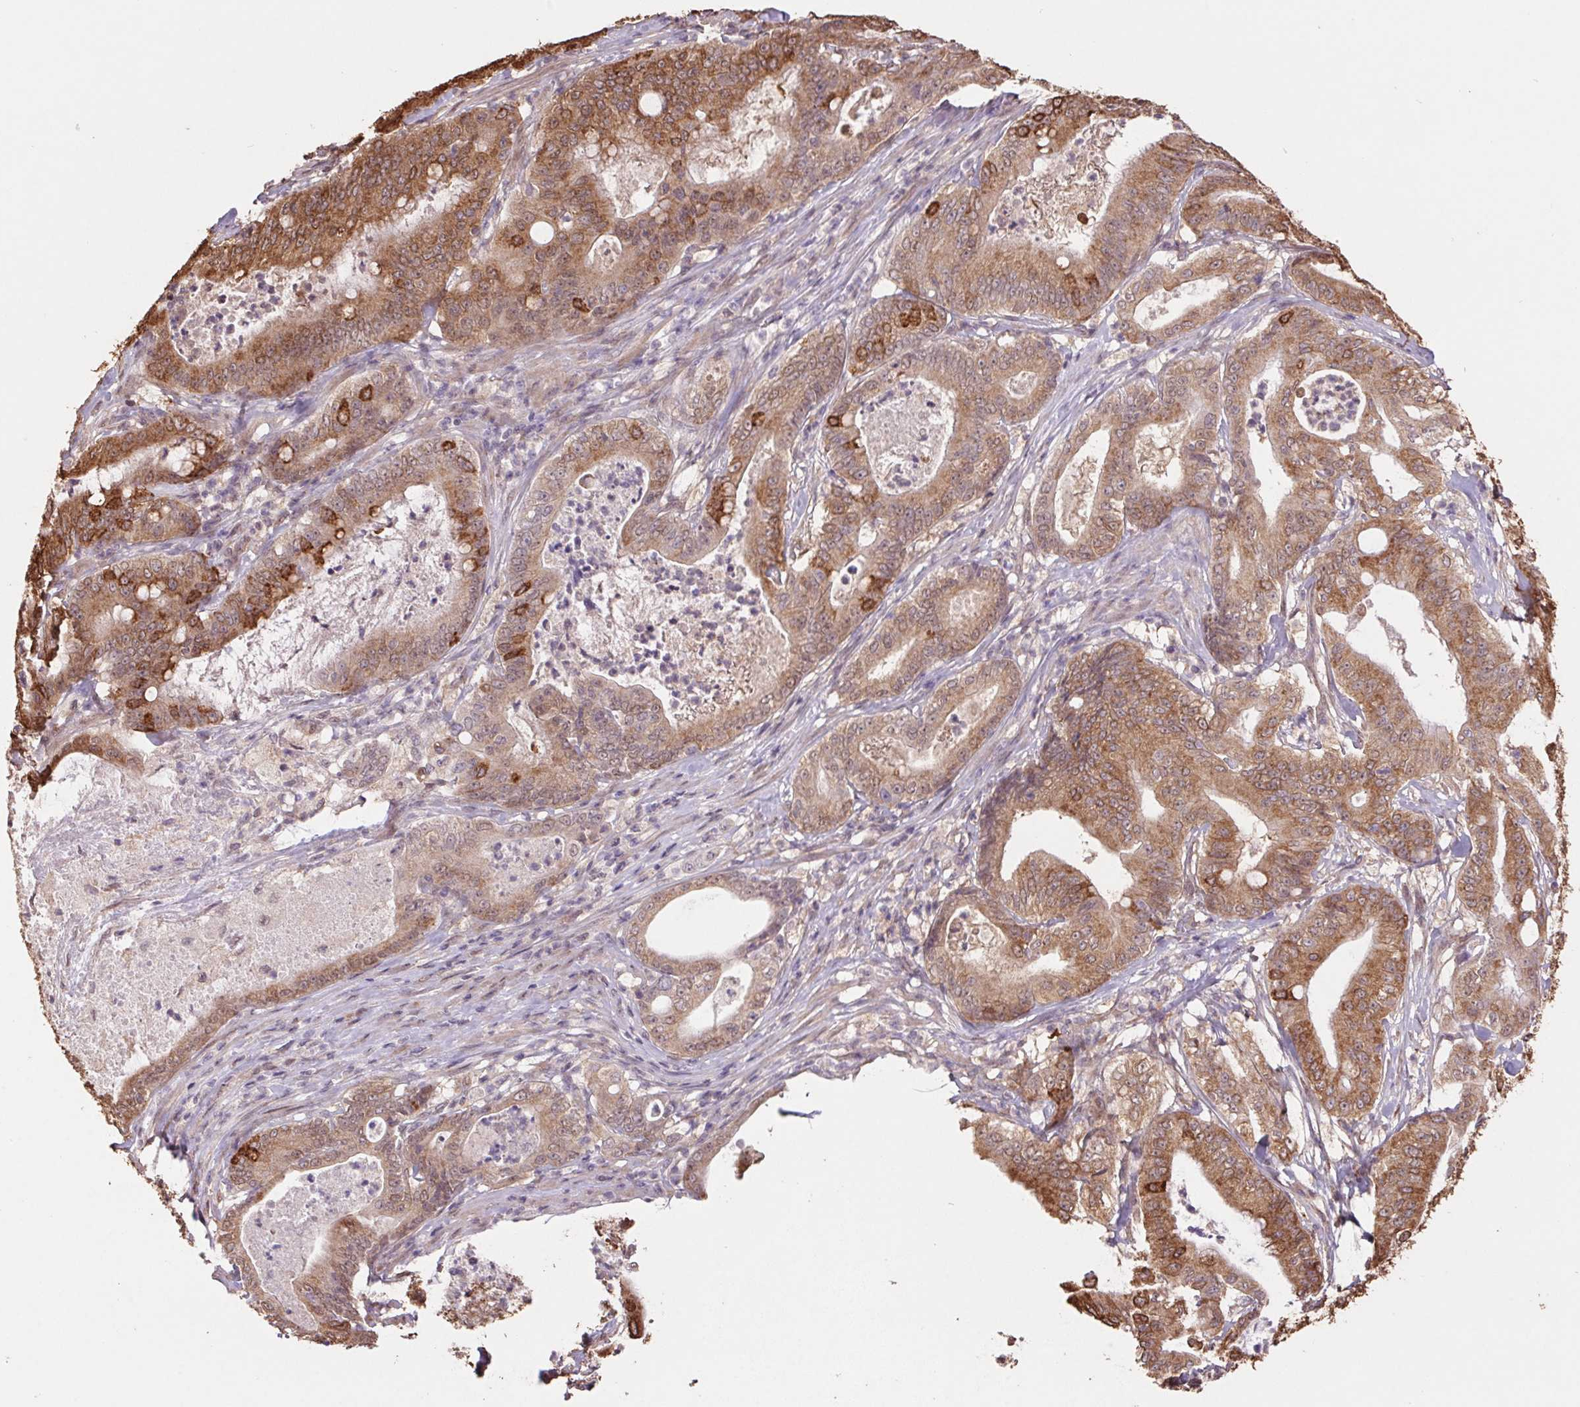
{"staining": {"intensity": "moderate", "quantity": "25%-75%", "location": "cytoplasmic/membranous"}, "tissue": "pancreatic cancer", "cell_type": "Tumor cells", "image_type": "cancer", "snomed": [{"axis": "morphology", "description": "Adenocarcinoma, NOS"}, {"axis": "topography", "description": "Pancreas"}], "caption": "A brown stain highlights moderate cytoplasmic/membranous expression of a protein in adenocarcinoma (pancreatic) tumor cells.", "gene": "CUTA", "patient": {"sex": "male", "age": 71}}